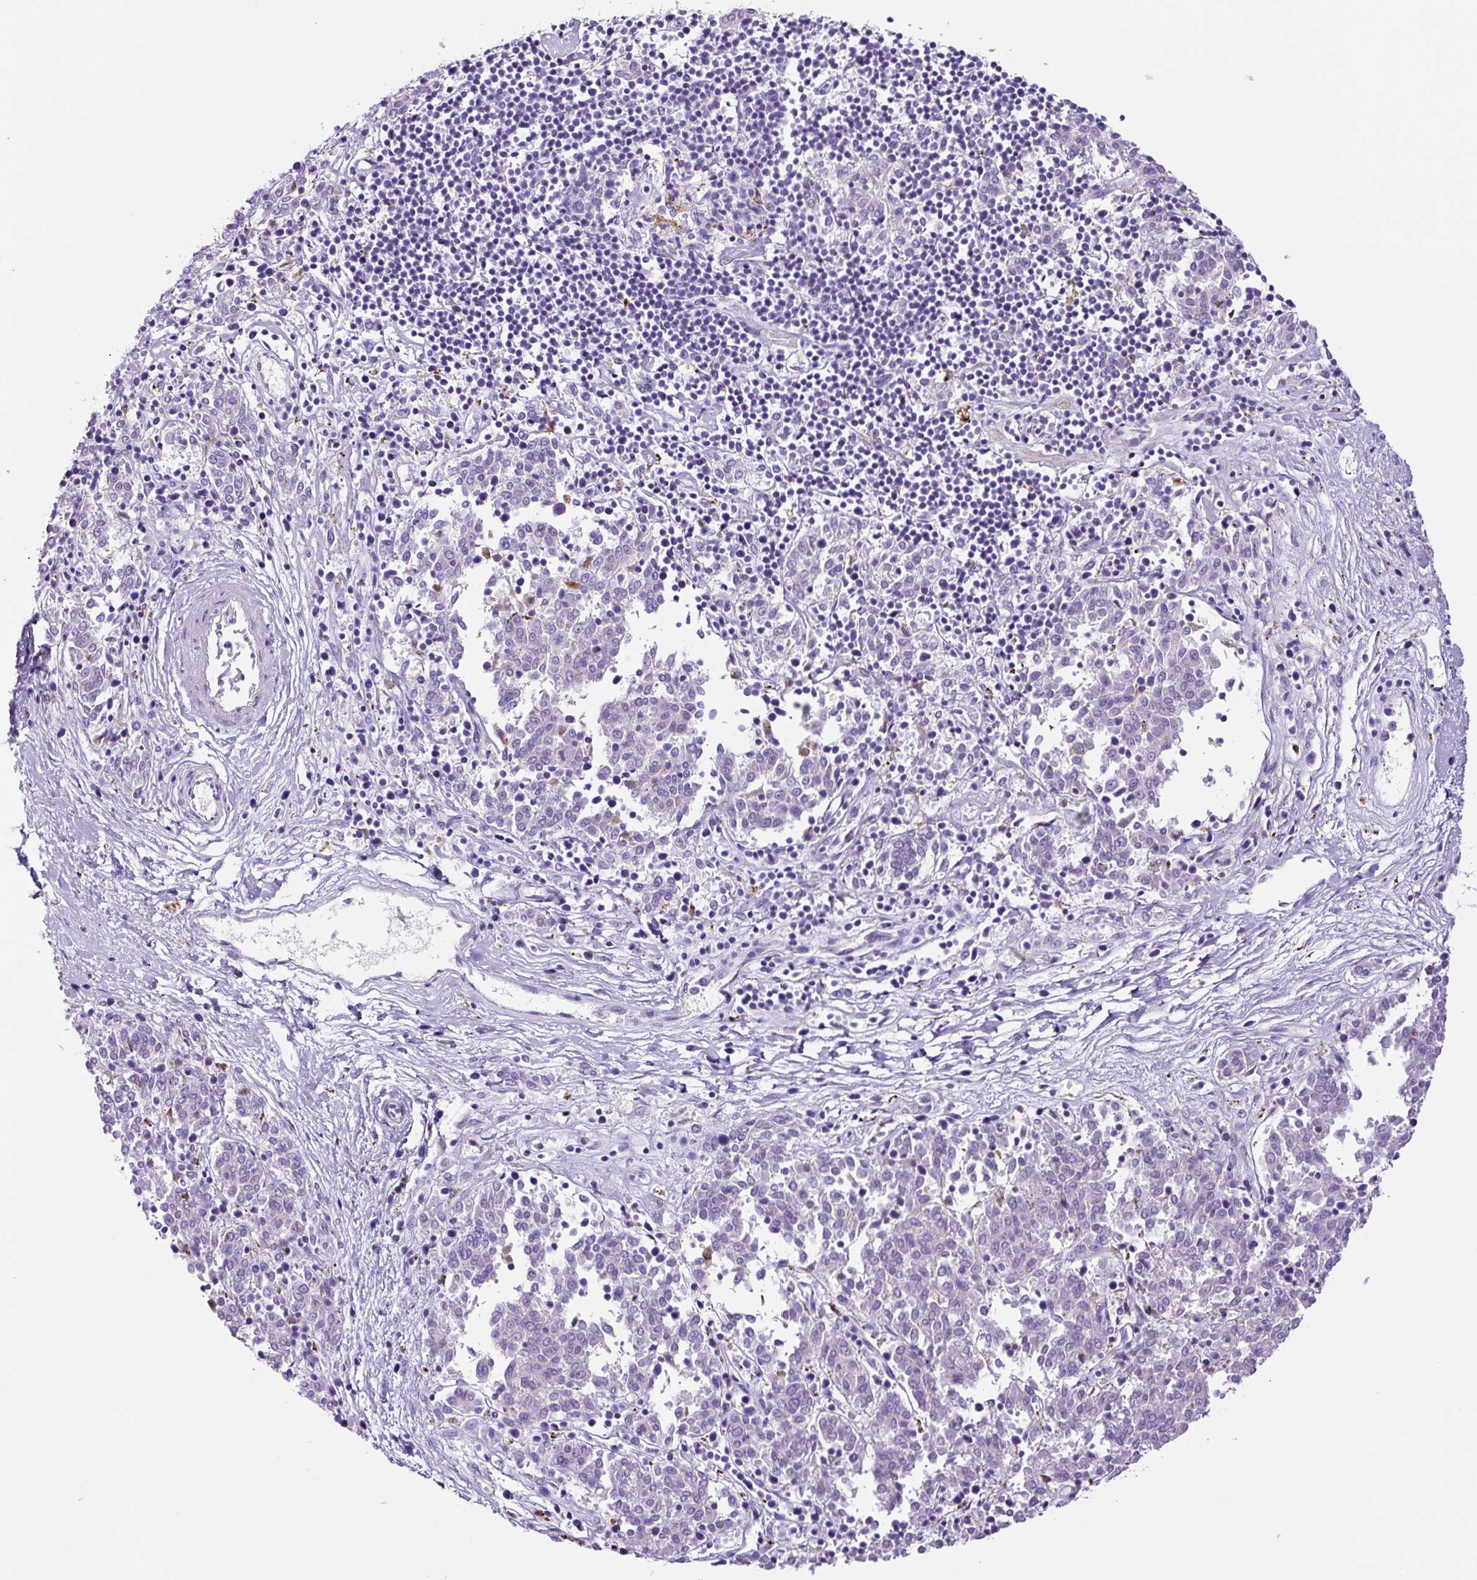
{"staining": {"intensity": "negative", "quantity": "none", "location": "none"}, "tissue": "melanoma", "cell_type": "Tumor cells", "image_type": "cancer", "snomed": [{"axis": "morphology", "description": "Malignant melanoma, NOS"}, {"axis": "topography", "description": "Skin"}], "caption": "A micrograph of human malignant melanoma is negative for staining in tumor cells.", "gene": "LCN10", "patient": {"sex": "female", "age": 72}}